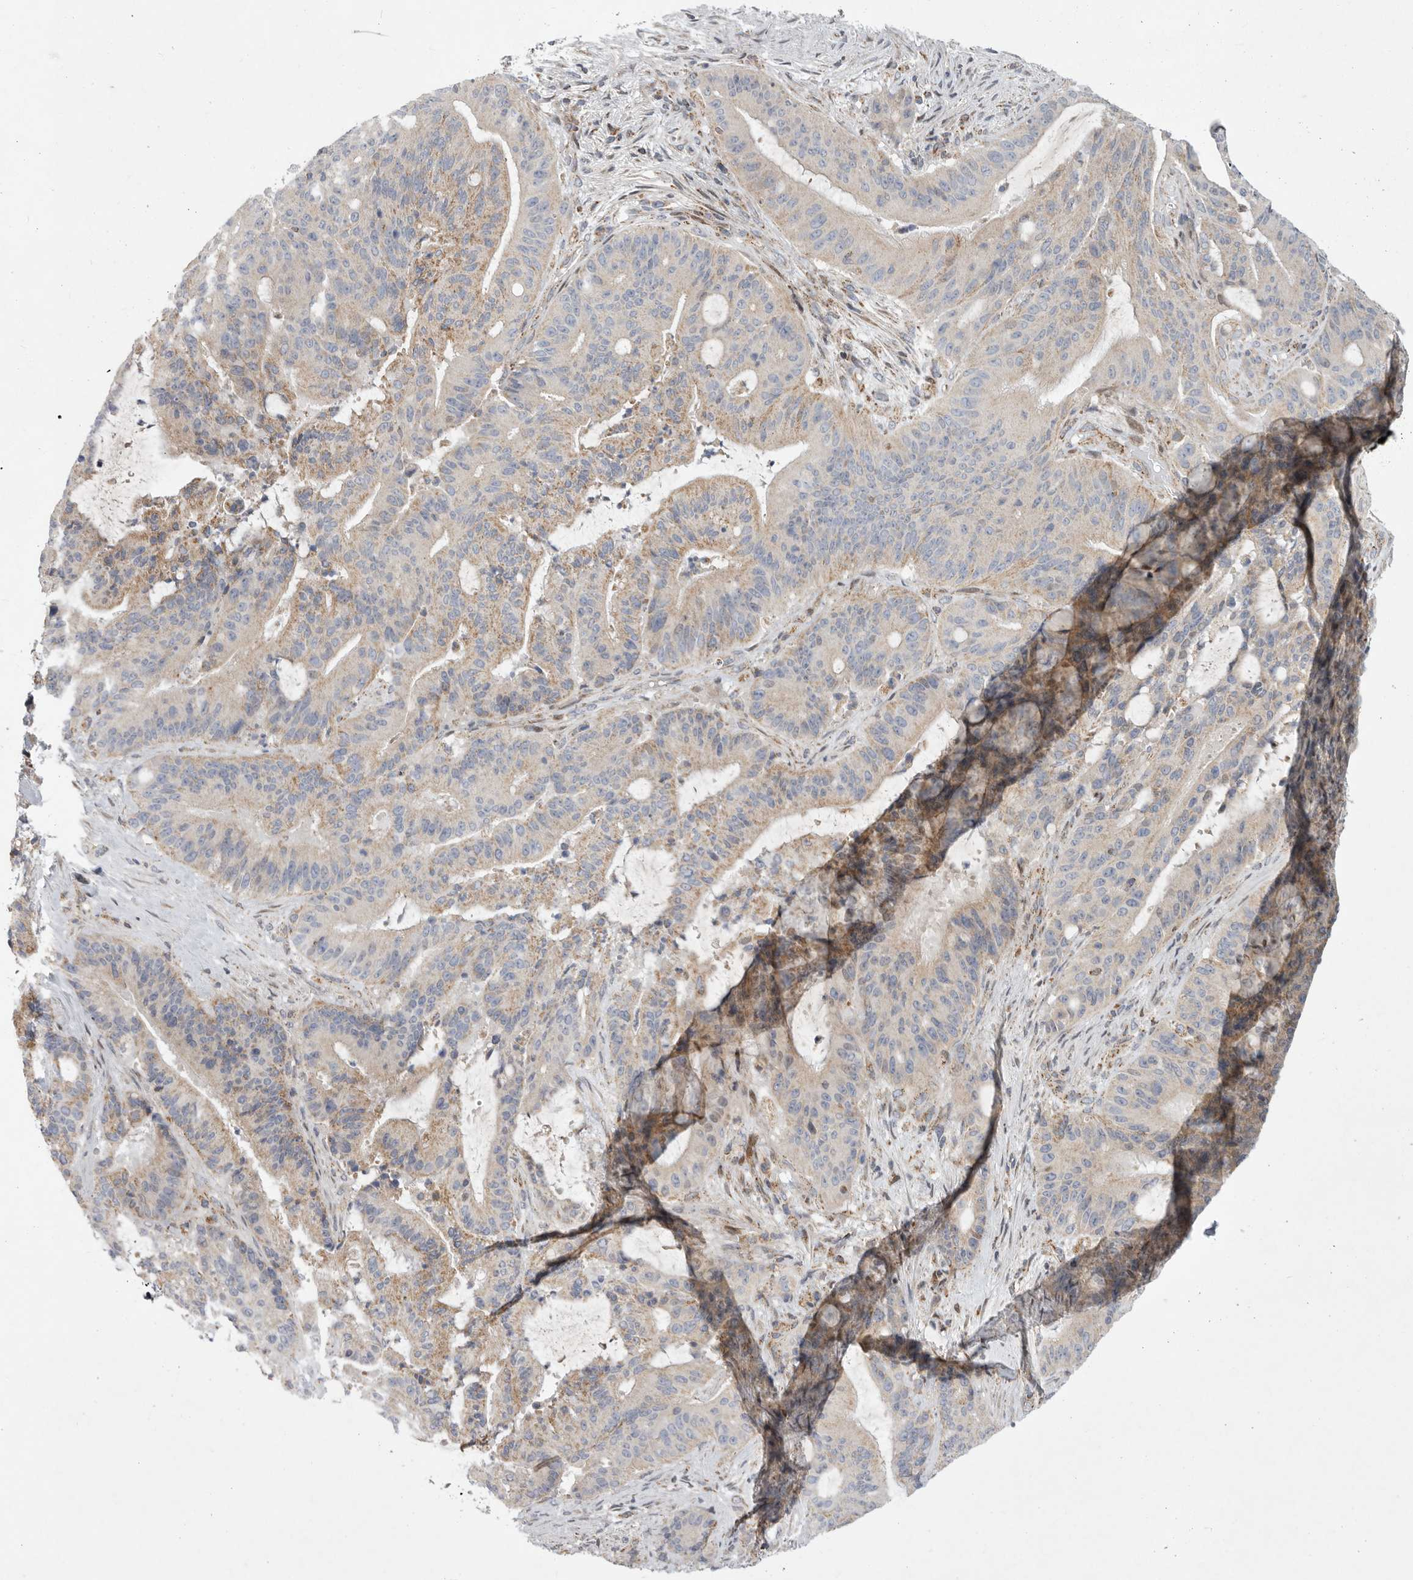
{"staining": {"intensity": "weak", "quantity": "25%-75%", "location": "cytoplasmic/membranous"}, "tissue": "liver cancer", "cell_type": "Tumor cells", "image_type": "cancer", "snomed": [{"axis": "morphology", "description": "Normal tissue, NOS"}, {"axis": "morphology", "description": "Cholangiocarcinoma"}, {"axis": "topography", "description": "Liver"}, {"axis": "topography", "description": "Peripheral nerve tissue"}], "caption": "Liver cancer stained with a brown dye reveals weak cytoplasmic/membranous positive positivity in about 25%-75% of tumor cells.", "gene": "MPZL1", "patient": {"sex": "female", "age": 73}}